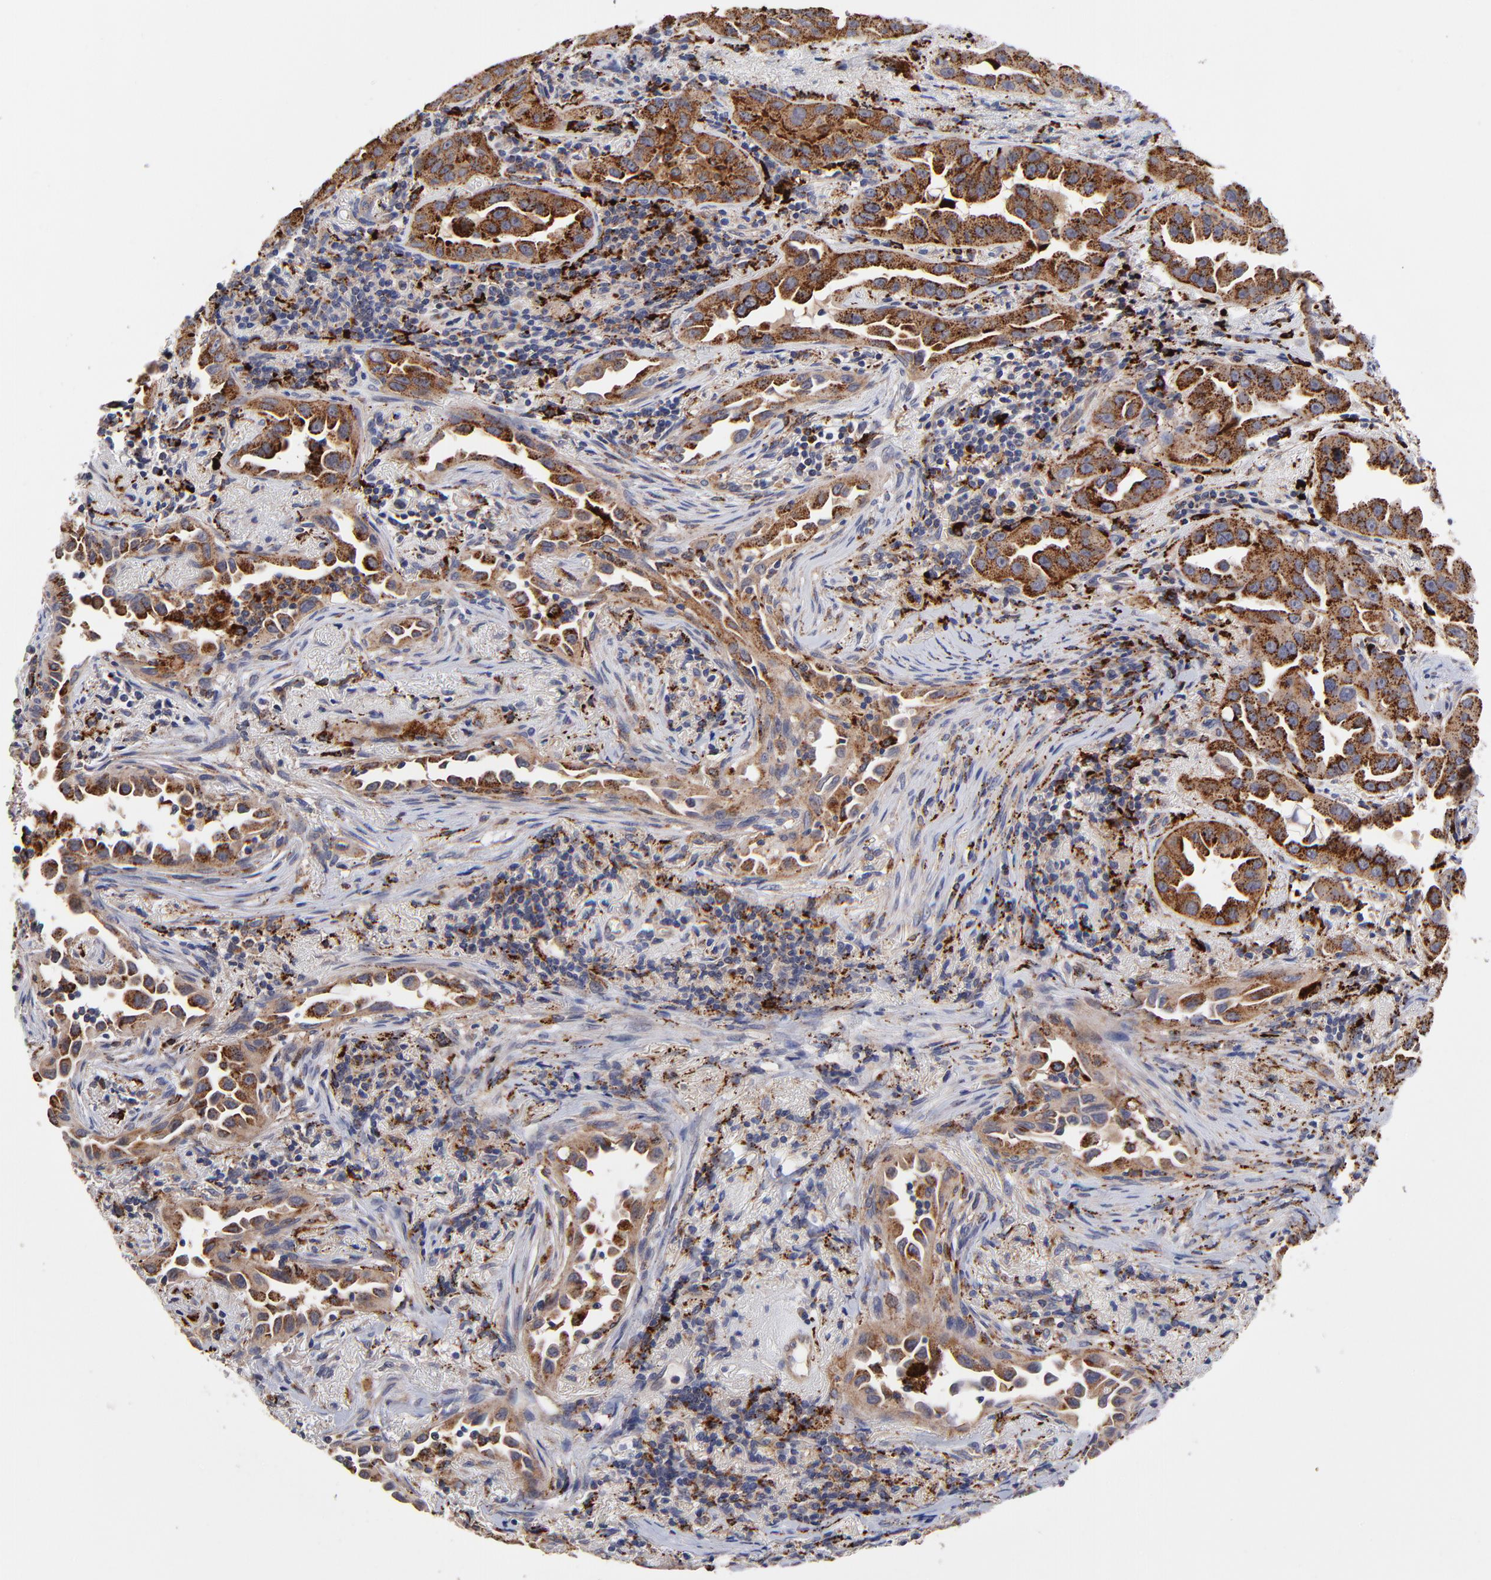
{"staining": {"intensity": "strong", "quantity": ">75%", "location": "cytoplasmic/membranous"}, "tissue": "lung cancer", "cell_type": "Tumor cells", "image_type": "cancer", "snomed": [{"axis": "morphology", "description": "Normal tissue, NOS"}, {"axis": "morphology", "description": "Adenocarcinoma, NOS"}, {"axis": "topography", "description": "Bronchus"}], "caption": "Lung adenocarcinoma stained with IHC displays strong cytoplasmic/membranous expression in about >75% of tumor cells.", "gene": "PDE4B", "patient": {"sex": "male", "age": 68}}